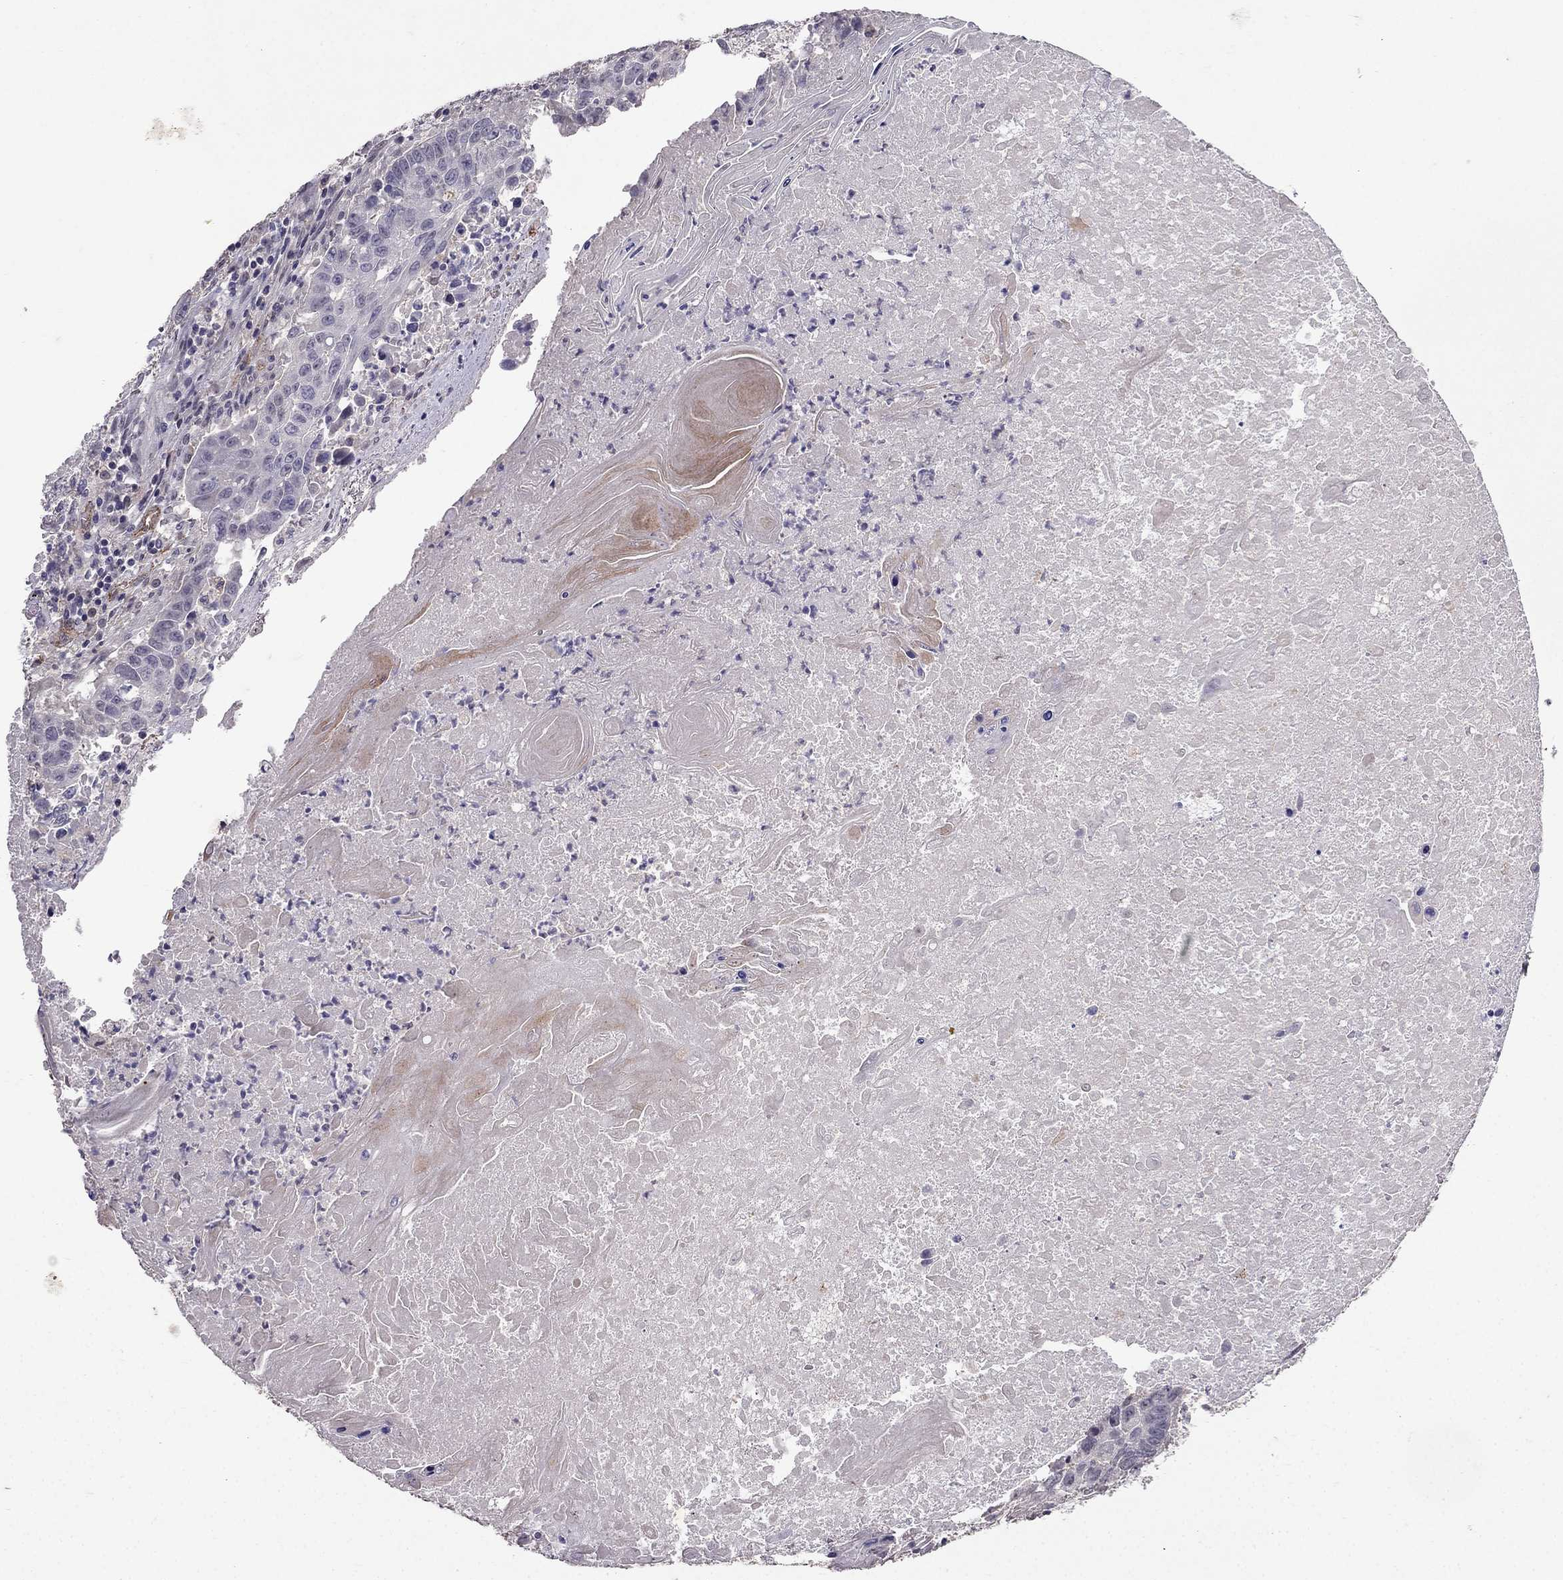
{"staining": {"intensity": "negative", "quantity": "none", "location": "none"}, "tissue": "lung cancer", "cell_type": "Tumor cells", "image_type": "cancer", "snomed": [{"axis": "morphology", "description": "Squamous cell carcinoma, NOS"}, {"axis": "topography", "description": "Lung"}], "caption": "This is an IHC micrograph of human lung cancer (squamous cell carcinoma). There is no expression in tumor cells.", "gene": "RASIP1", "patient": {"sex": "male", "age": 73}}